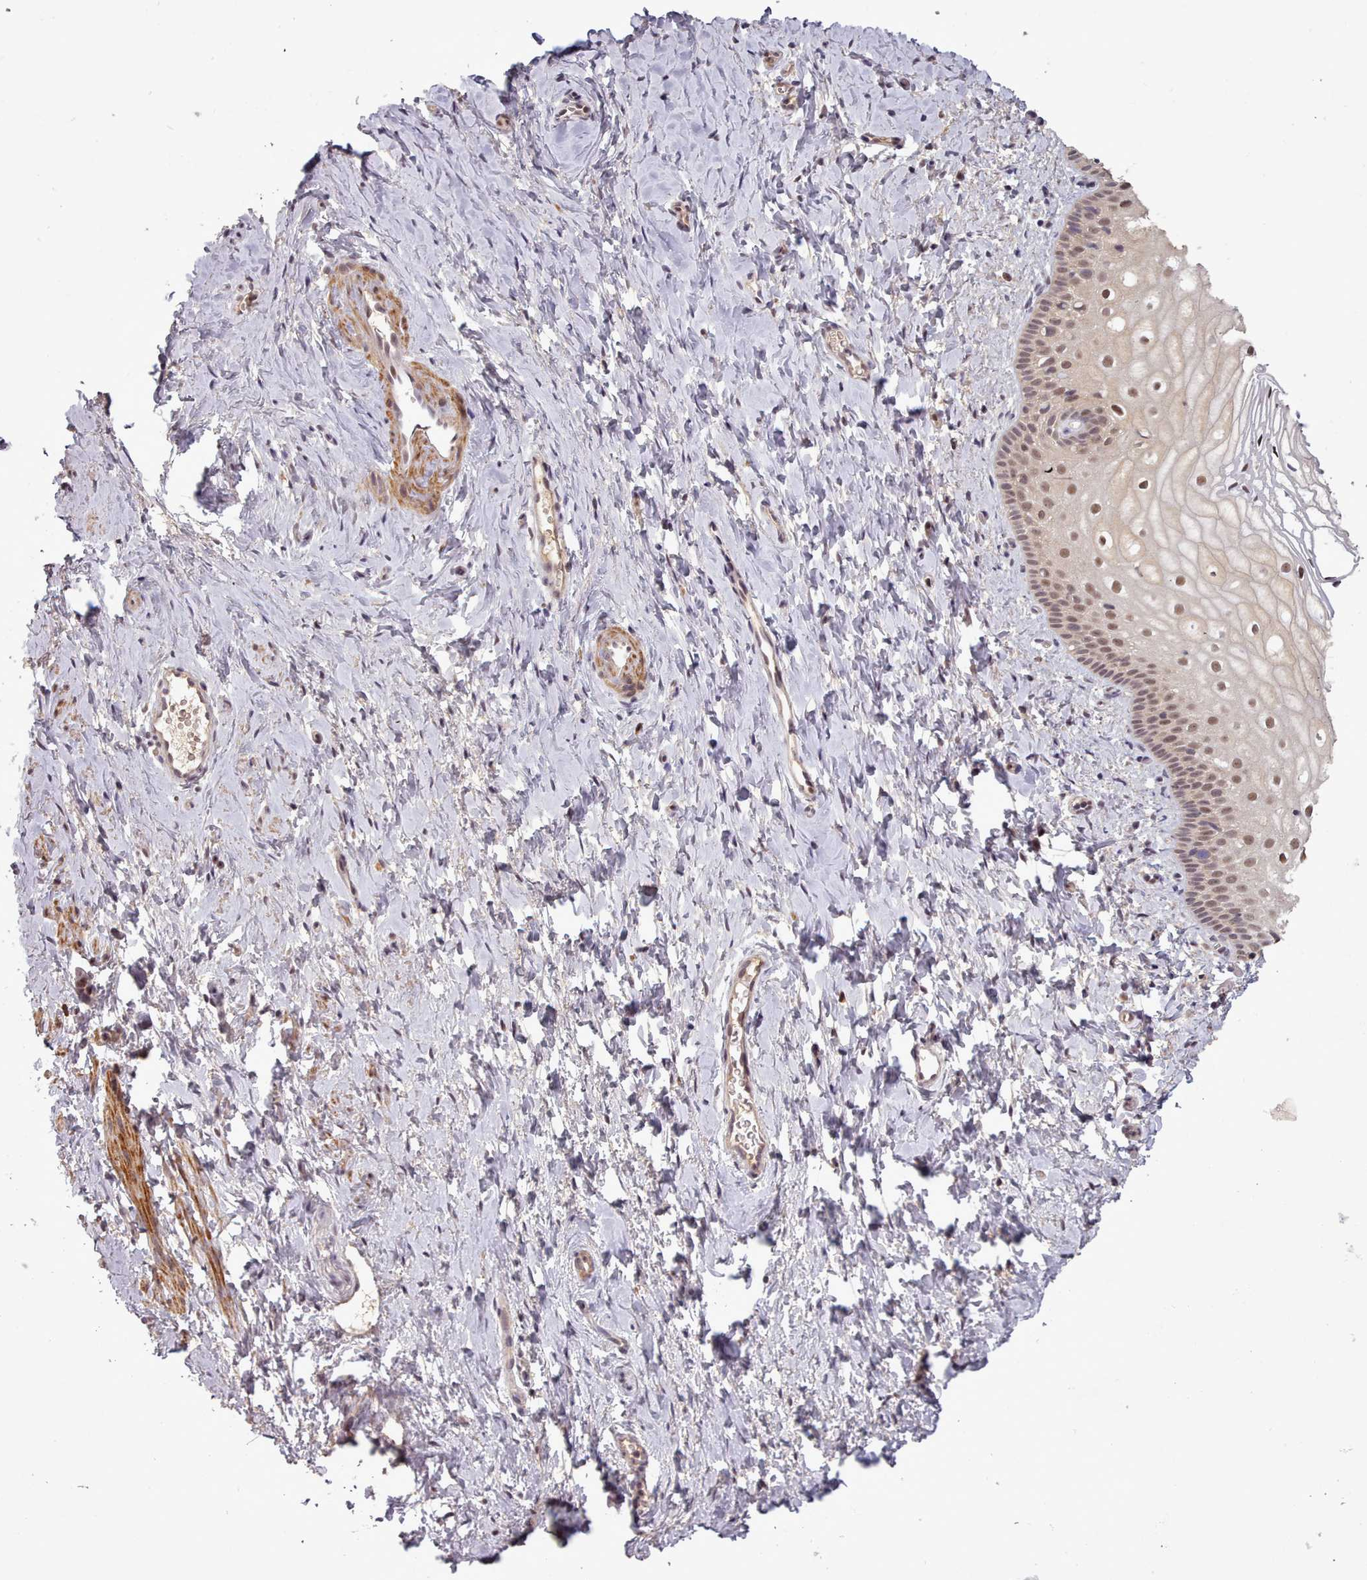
{"staining": {"intensity": "moderate", "quantity": "25%-75%", "location": "cytoplasmic/membranous,nuclear"}, "tissue": "vagina", "cell_type": "Squamous epithelial cells", "image_type": "normal", "snomed": [{"axis": "morphology", "description": "Normal tissue, NOS"}, {"axis": "topography", "description": "Vagina"}], "caption": "This image reveals immunohistochemistry staining of benign vagina, with medium moderate cytoplasmic/membranous,nuclear expression in about 25%-75% of squamous epithelial cells.", "gene": "CDC6", "patient": {"sex": "female", "age": 56}}